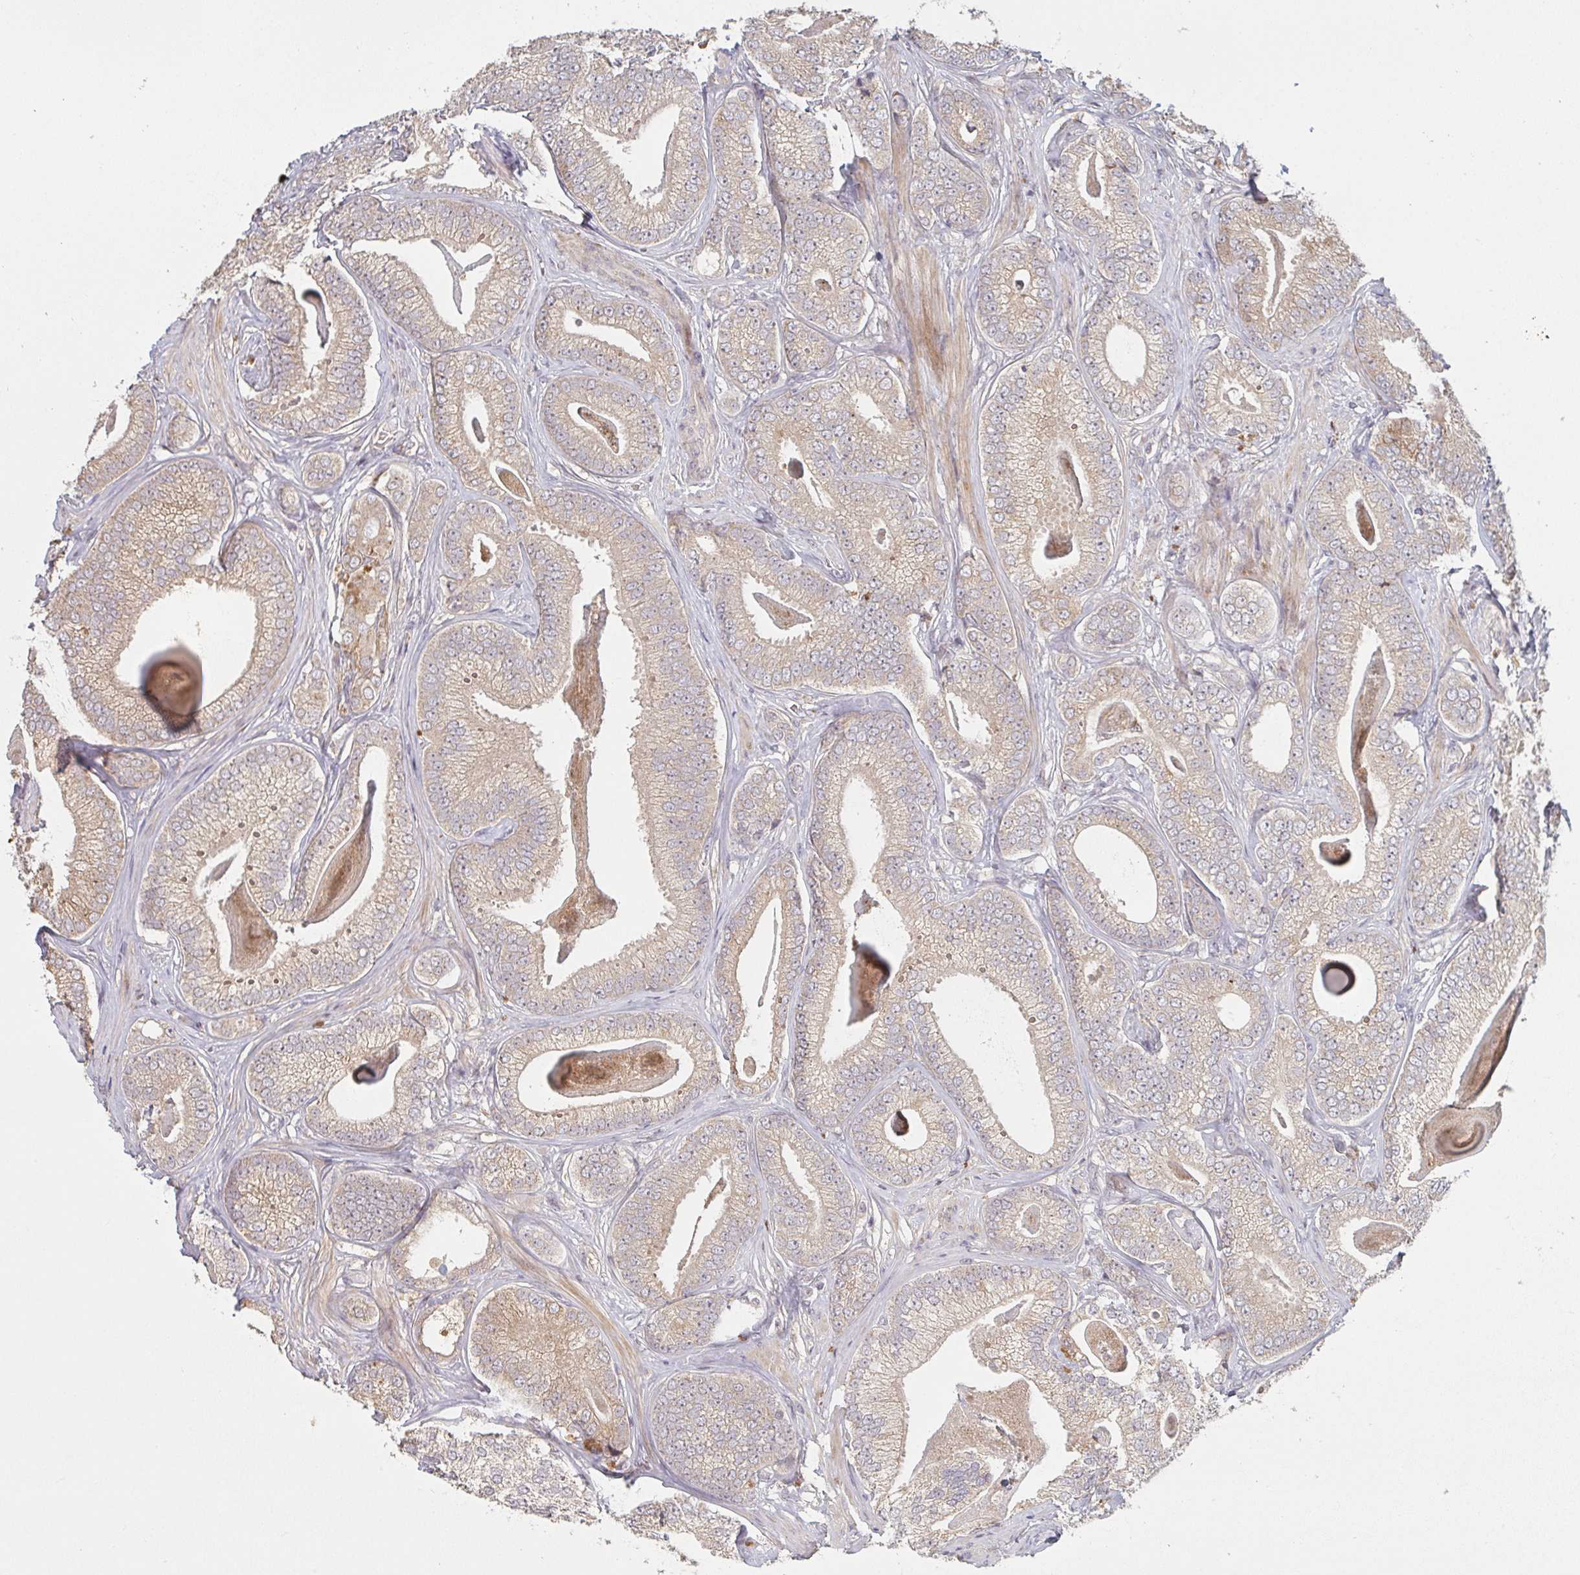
{"staining": {"intensity": "weak", "quantity": "25%-75%", "location": "cytoplasmic/membranous,nuclear"}, "tissue": "prostate cancer", "cell_type": "Tumor cells", "image_type": "cancer", "snomed": [{"axis": "morphology", "description": "Adenocarcinoma, Low grade"}, {"axis": "topography", "description": "Prostate"}], "caption": "Prostate cancer stained with a protein marker demonstrates weak staining in tumor cells.", "gene": "DCST1", "patient": {"sex": "male", "age": 63}}